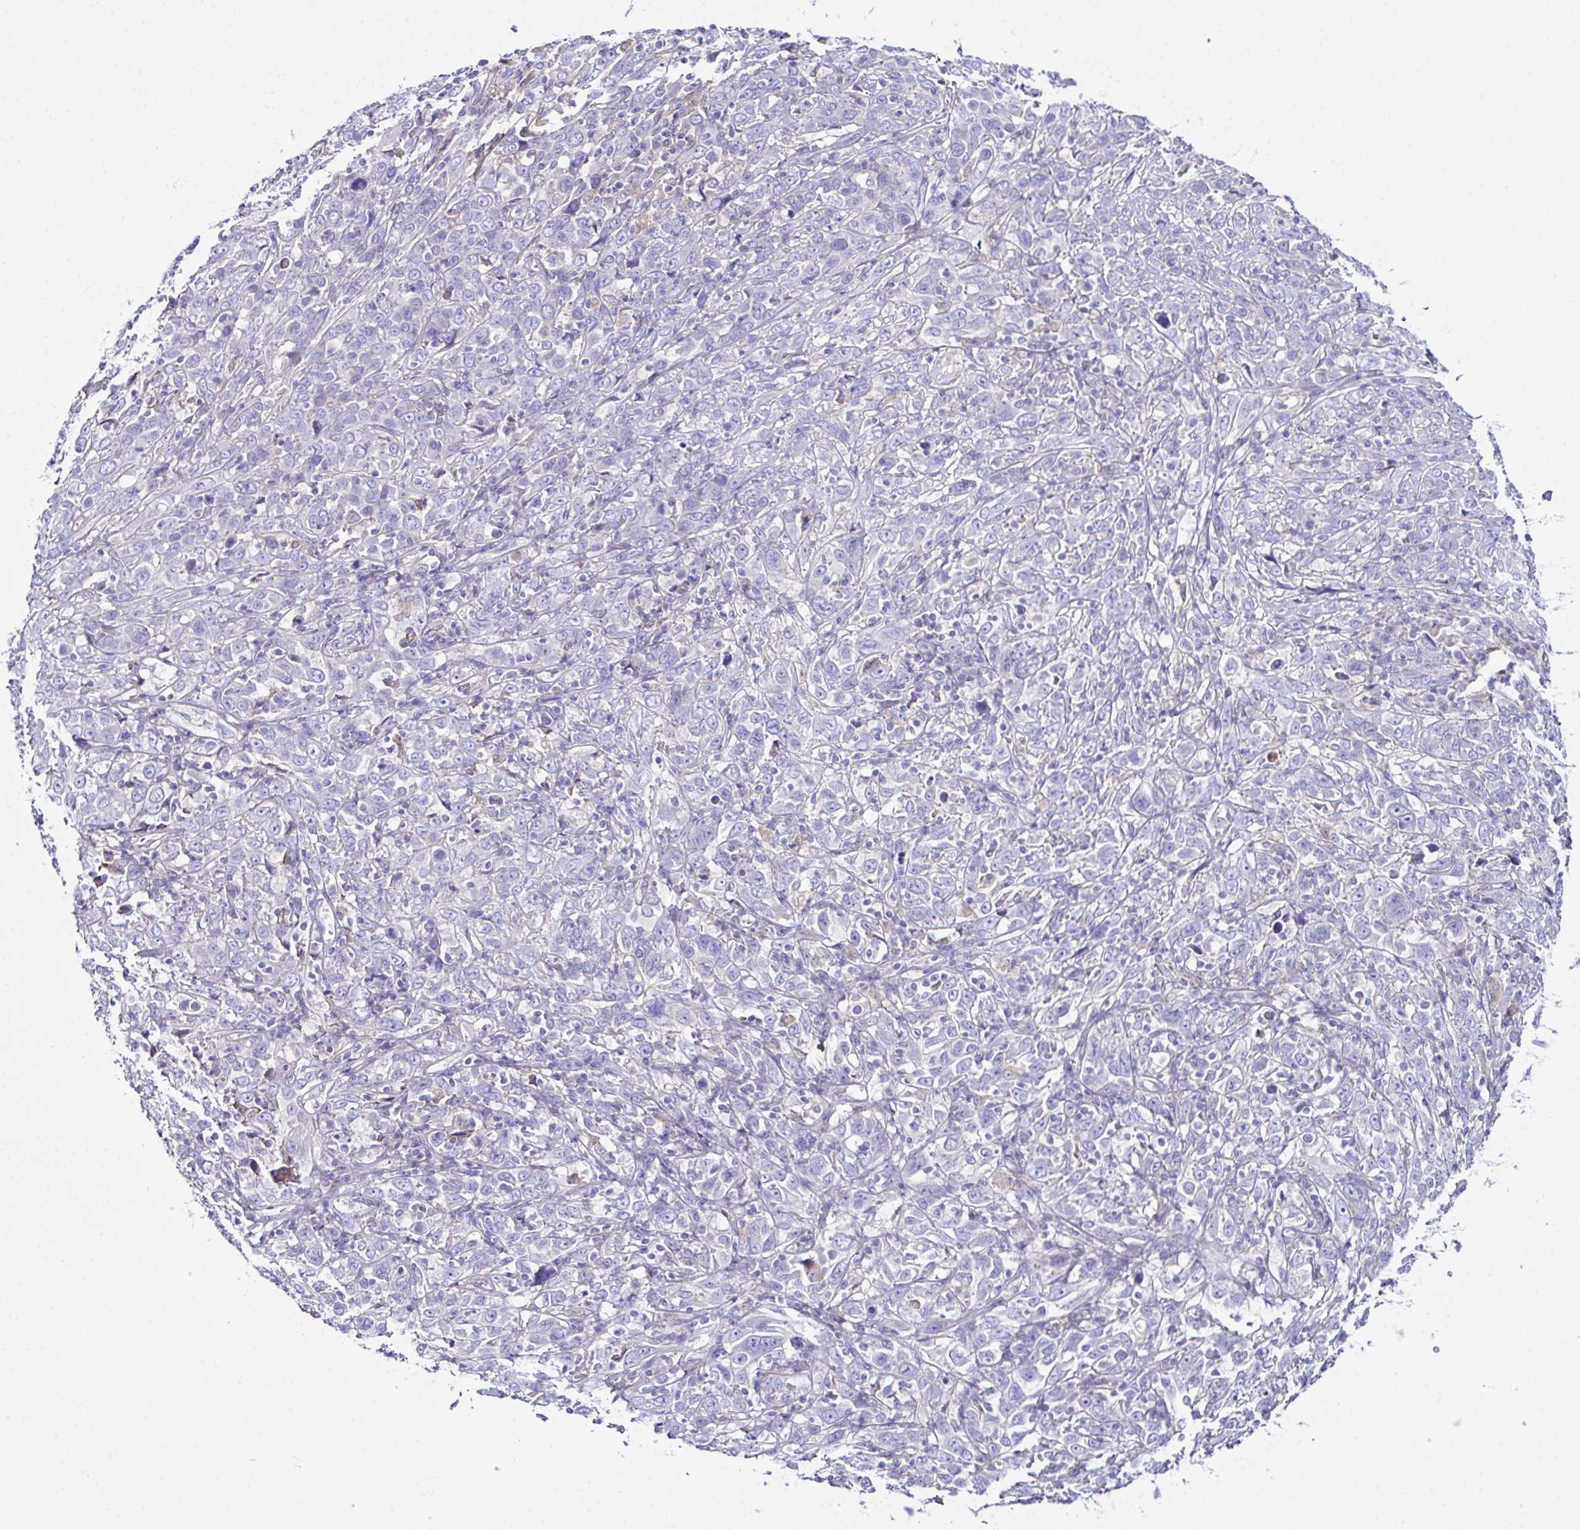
{"staining": {"intensity": "negative", "quantity": "none", "location": "none"}, "tissue": "cervical cancer", "cell_type": "Tumor cells", "image_type": "cancer", "snomed": [{"axis": "morphology", "description": "Squamous cell carcinoma, NOS"}, {"axis": "topography", "description": "Cervix"}], "caption": "There is no significant staining in tumor cells of cervical cancer.", "gene": "OR4P4", "patient": {"sex": "female", "age": 46}}